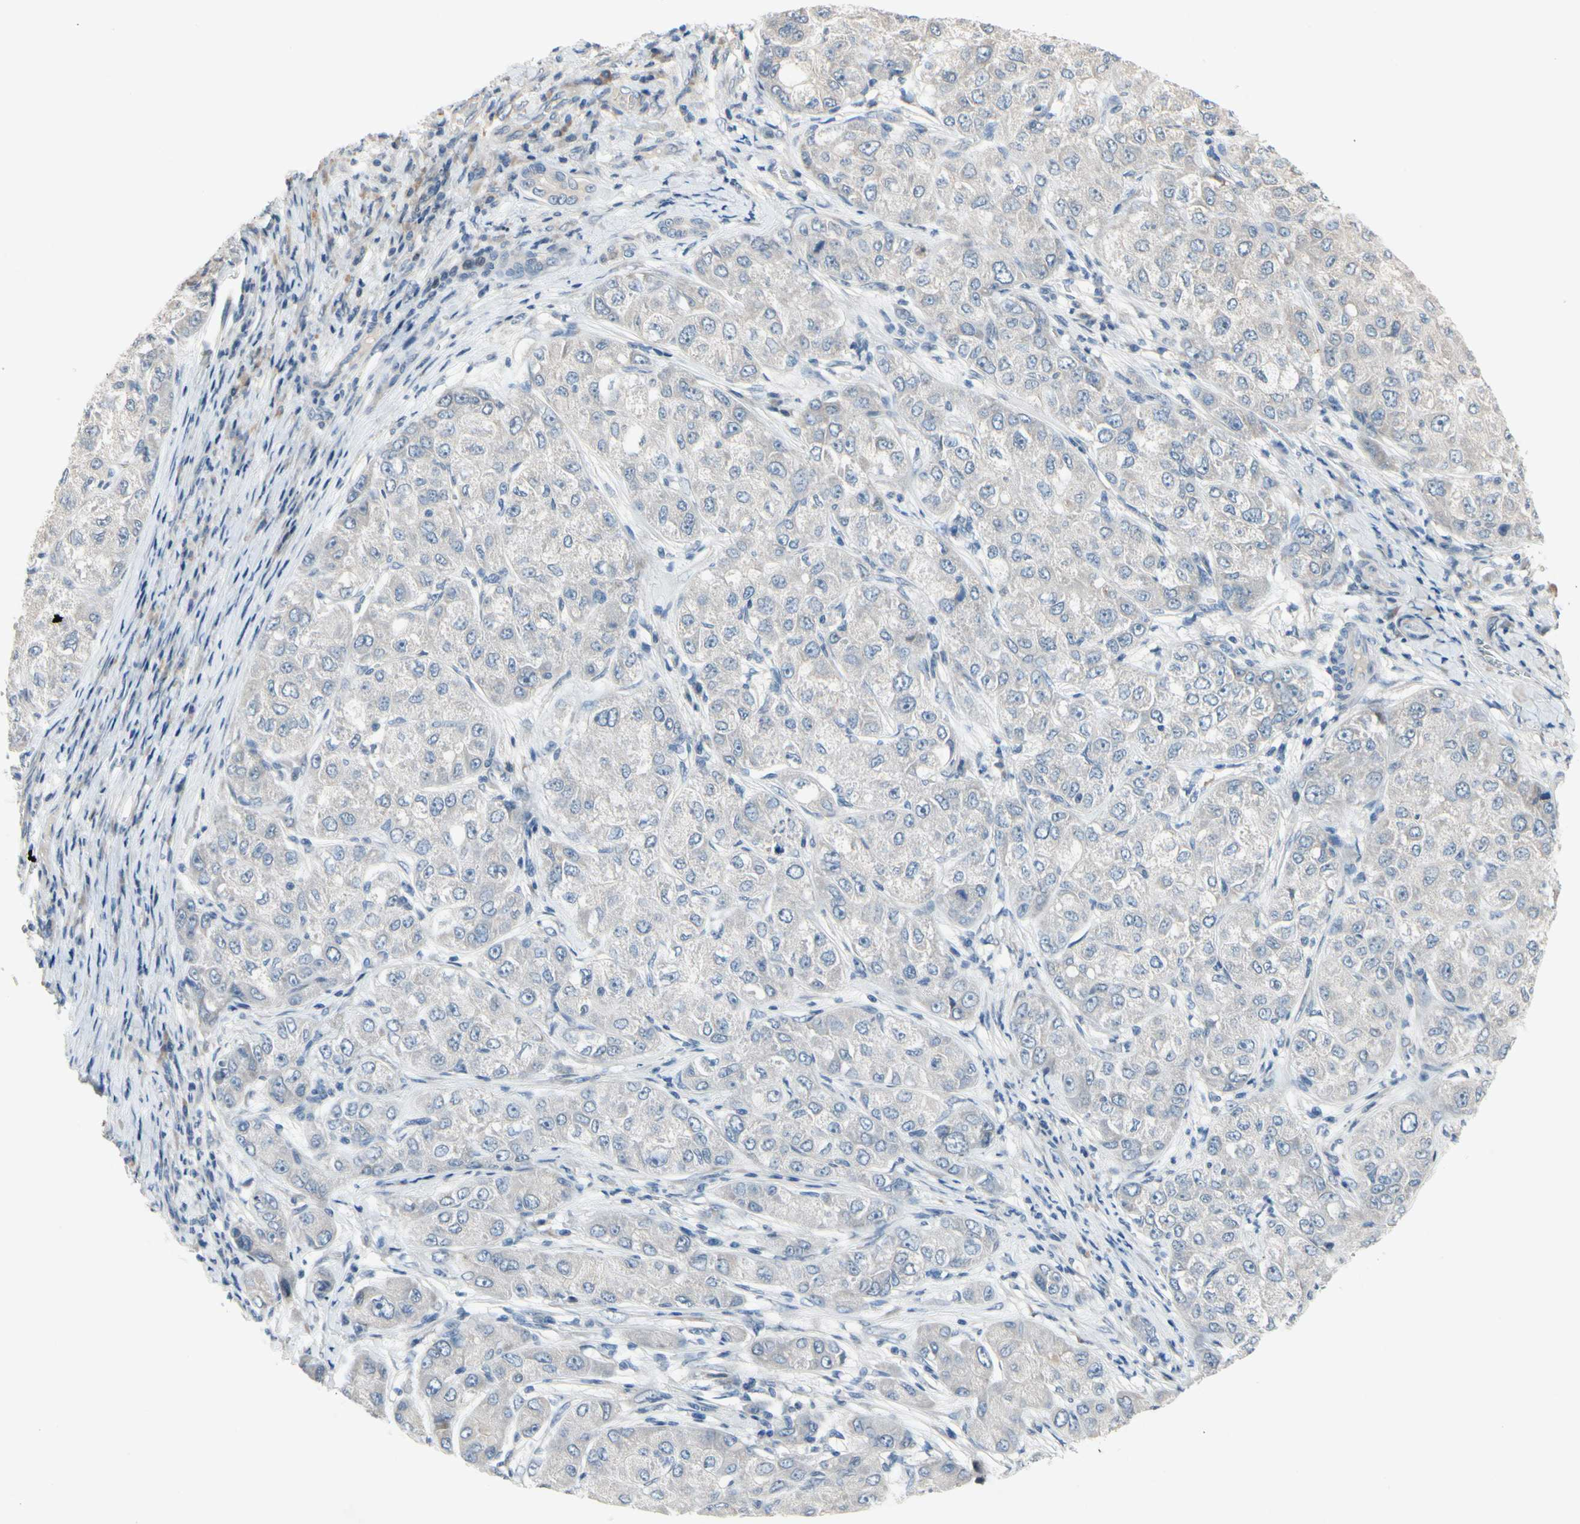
{"staining": {"intensity": "negative", "quantity": "none", "location": "none"}, "tissue": "liver cancer", "cell_type": "Tumor cells", "image_type": "cancer", "snomed": [{"axis": "morphology", "description": "Carcinoma, Hepatocellular, NOS"}, {"axis": "topography", "description": "Liver"}], "caption": "DAB (3,3'-diaminobenzidine) immunohistochemical staining of human hepatocellular carcinoma (liver) reveals no significant staining in tumor cells.", "gene": "PIP5K1B", "patient": {"sex": "male", "age": 80}}